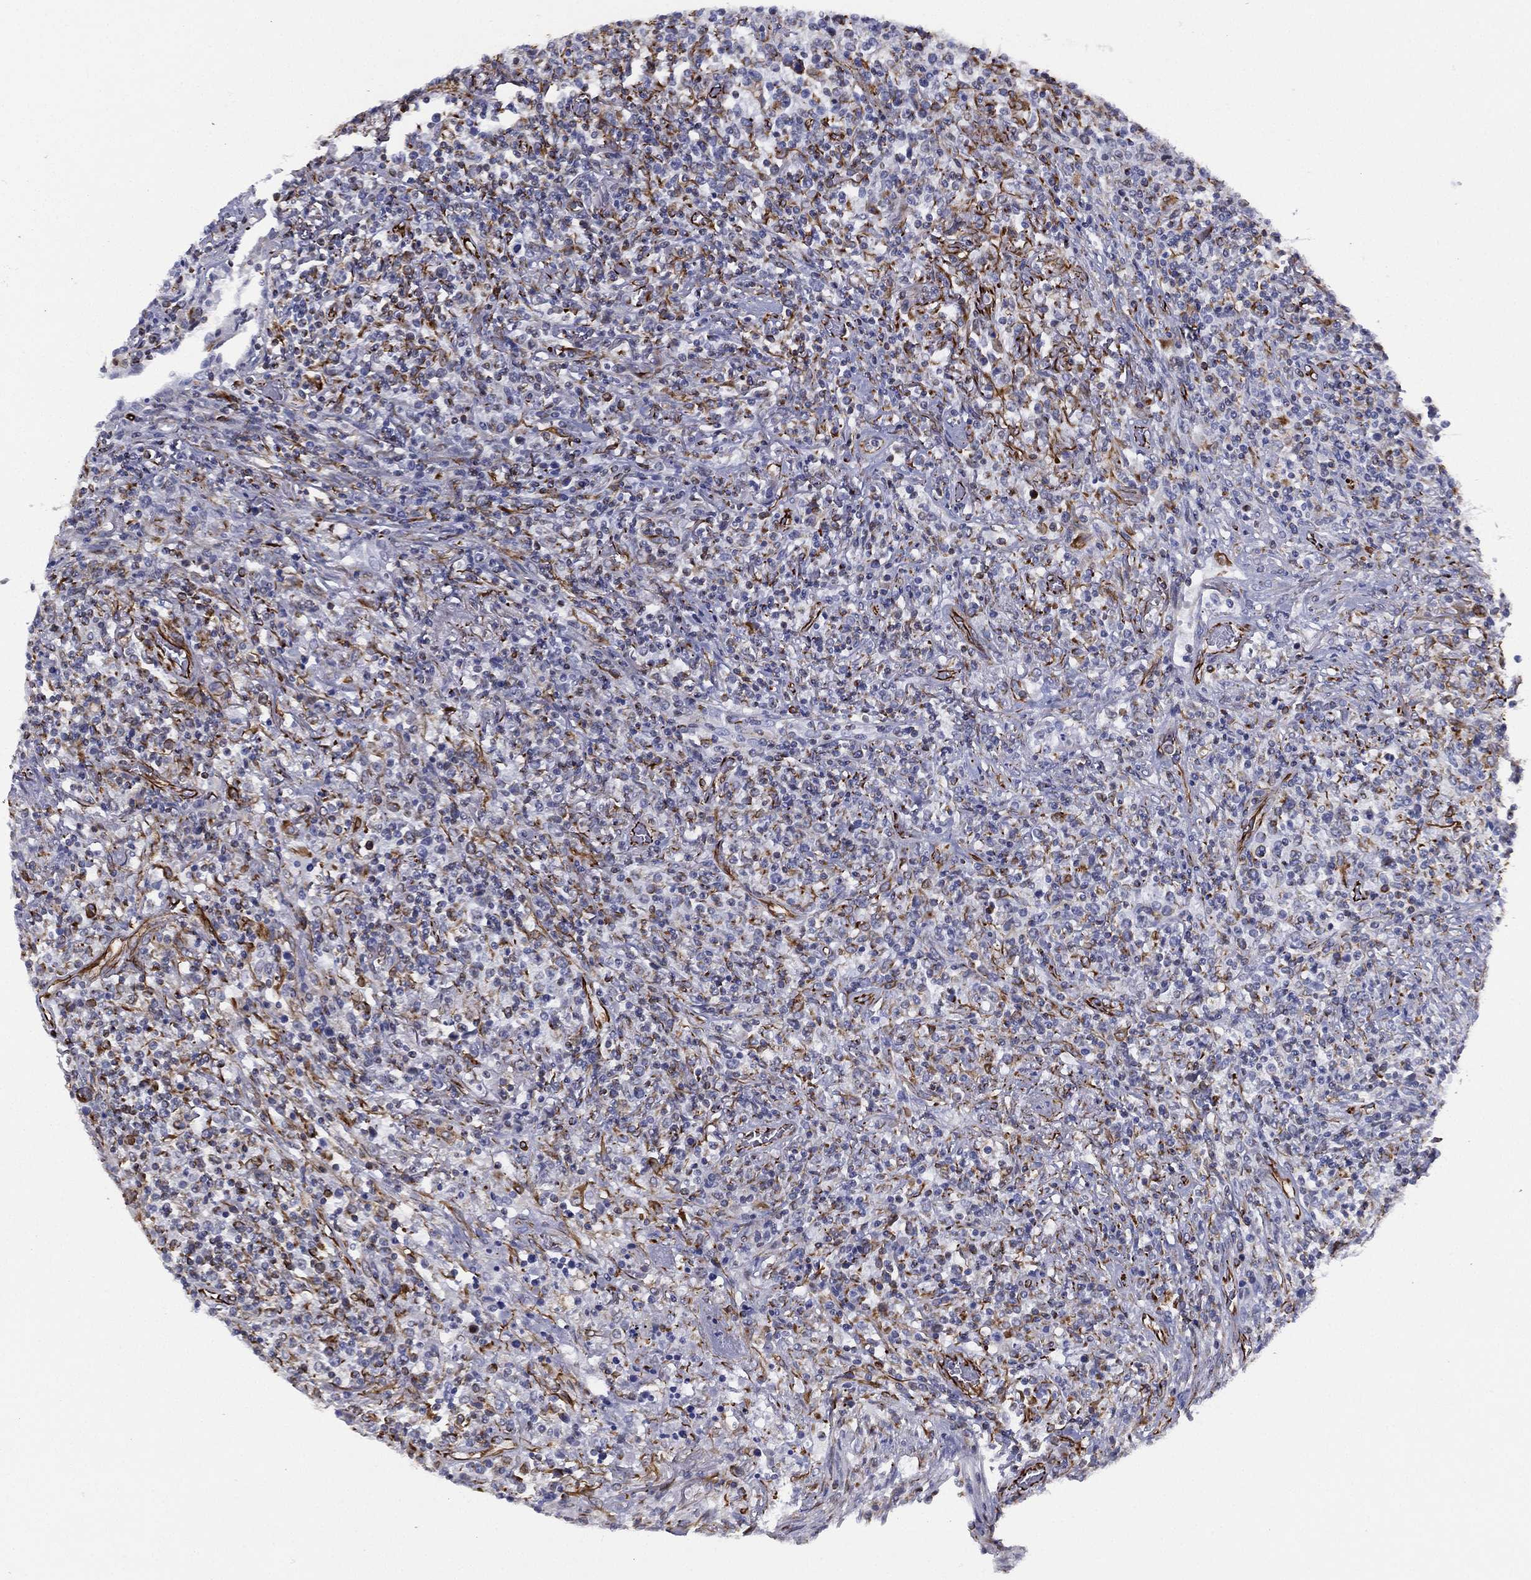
{"staining": {"intensity": "negative", "quantity": "none", "location": "none"}, "tissue": "lymphoma", "cell_type": "Tumor cells", "image_type": "cancer", "snomed": [{"axis": "morphology", "description": "Malignant lymphoma, non-Hodgkin's type, High grade"}, {"axis": "topography", "description": "Lung"}], "caption": "A histopathology image of human lymphoma is negative for staining in tumor cells.", "gene": "MAS1", "patient": {"sex": "male", "age": 79}}